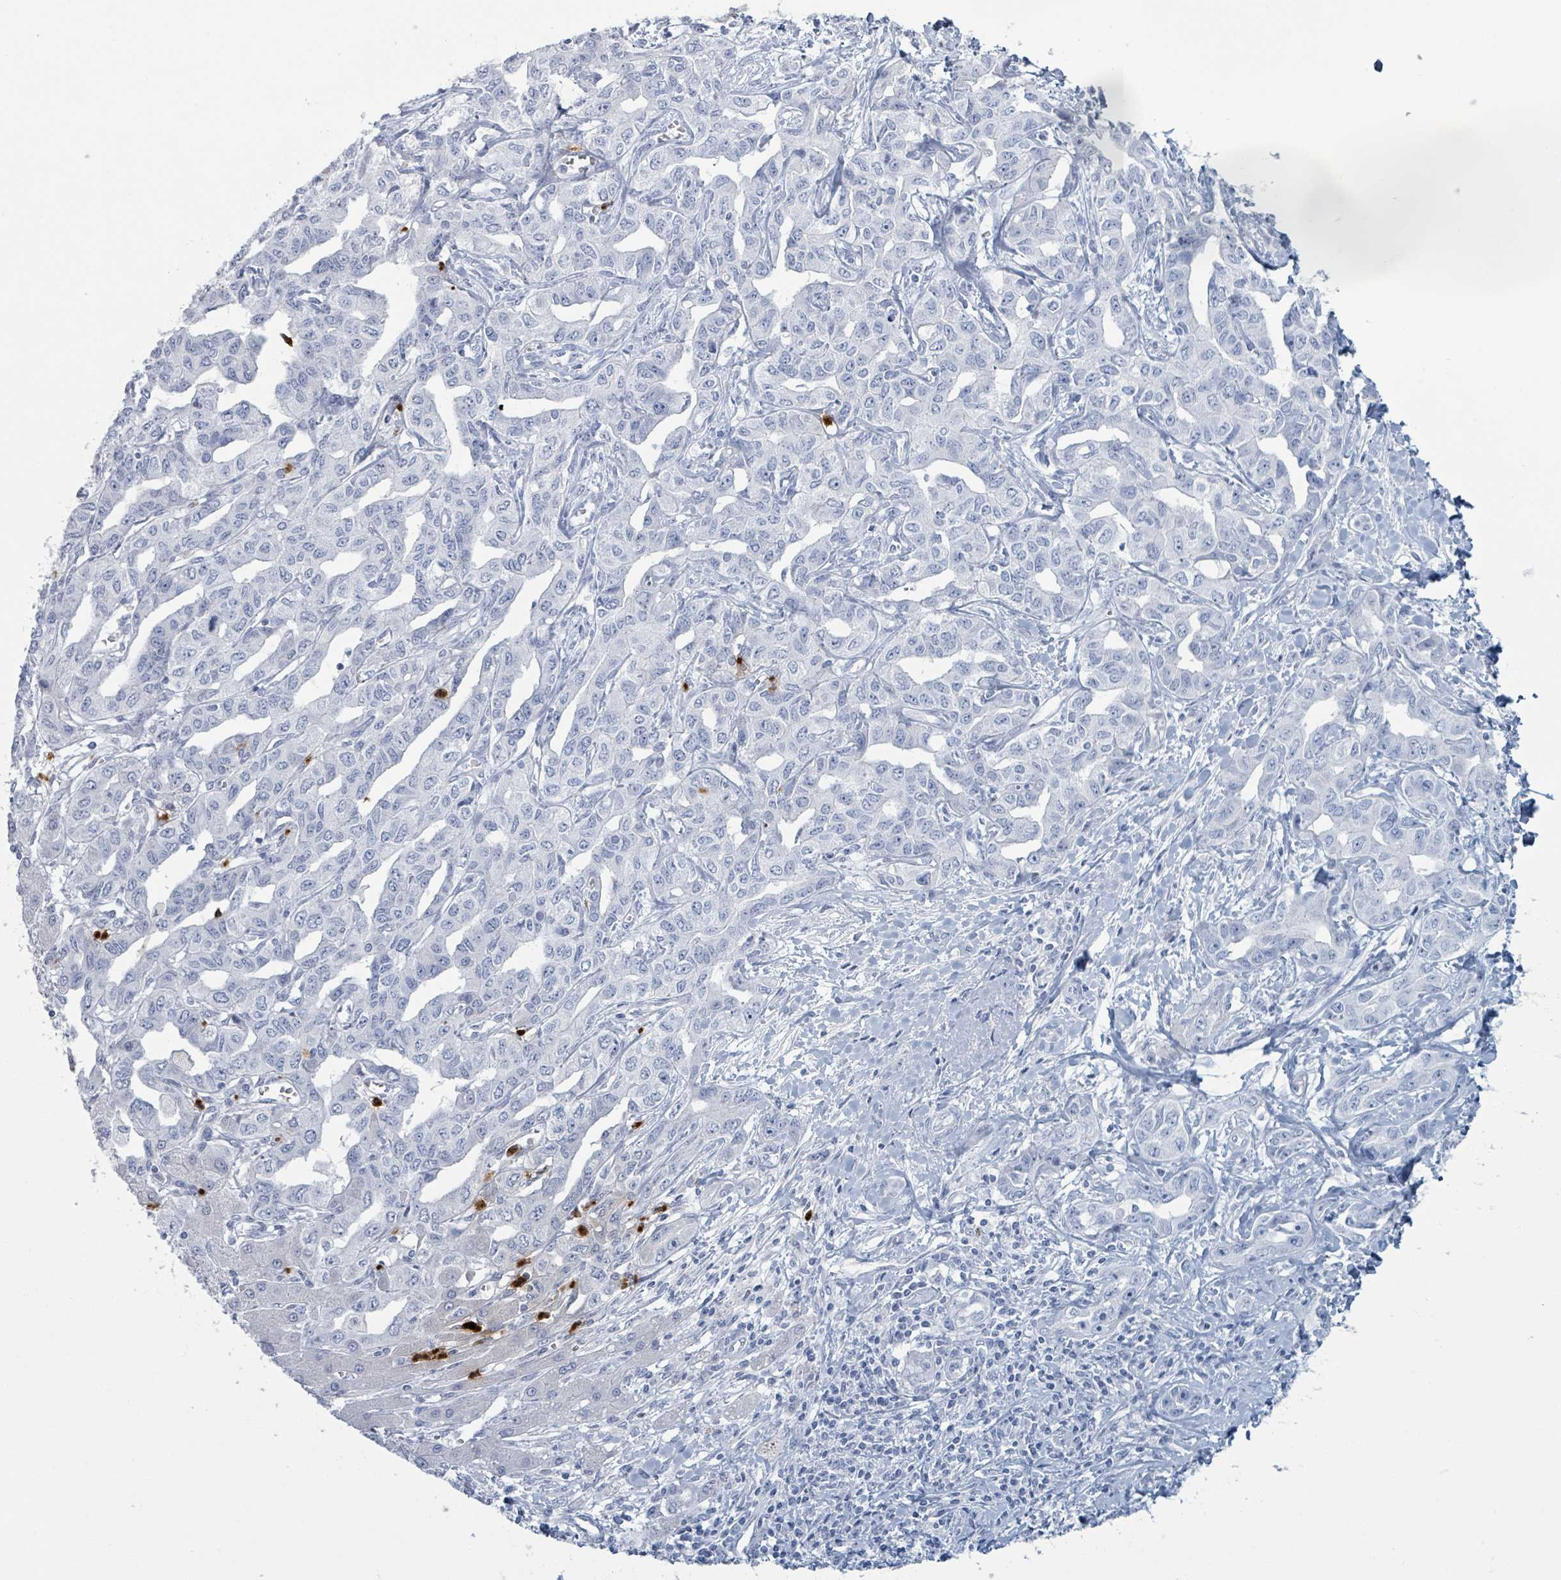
{"staining": {"intensity": "negative", "quantity": "none", "location": "none"}, "tissue": "liver cancer", "cell_type": "Tumor cells", "image_type": "cancer", "snomed": [{"axis": "morphology", "description": "Cholangiocarcinoma"}, {"axis": "topography", "description": "Liver"}], "caption": "Immunohistochemical staining of human liver cancer (cholangiocarcinoma) displays no significant expression in tumor cells. (Immunohistochemistry, brightfield microscopy, high magnification).", "gene": "DEFA4", "patient": {"sex": "male", "age": 59}}